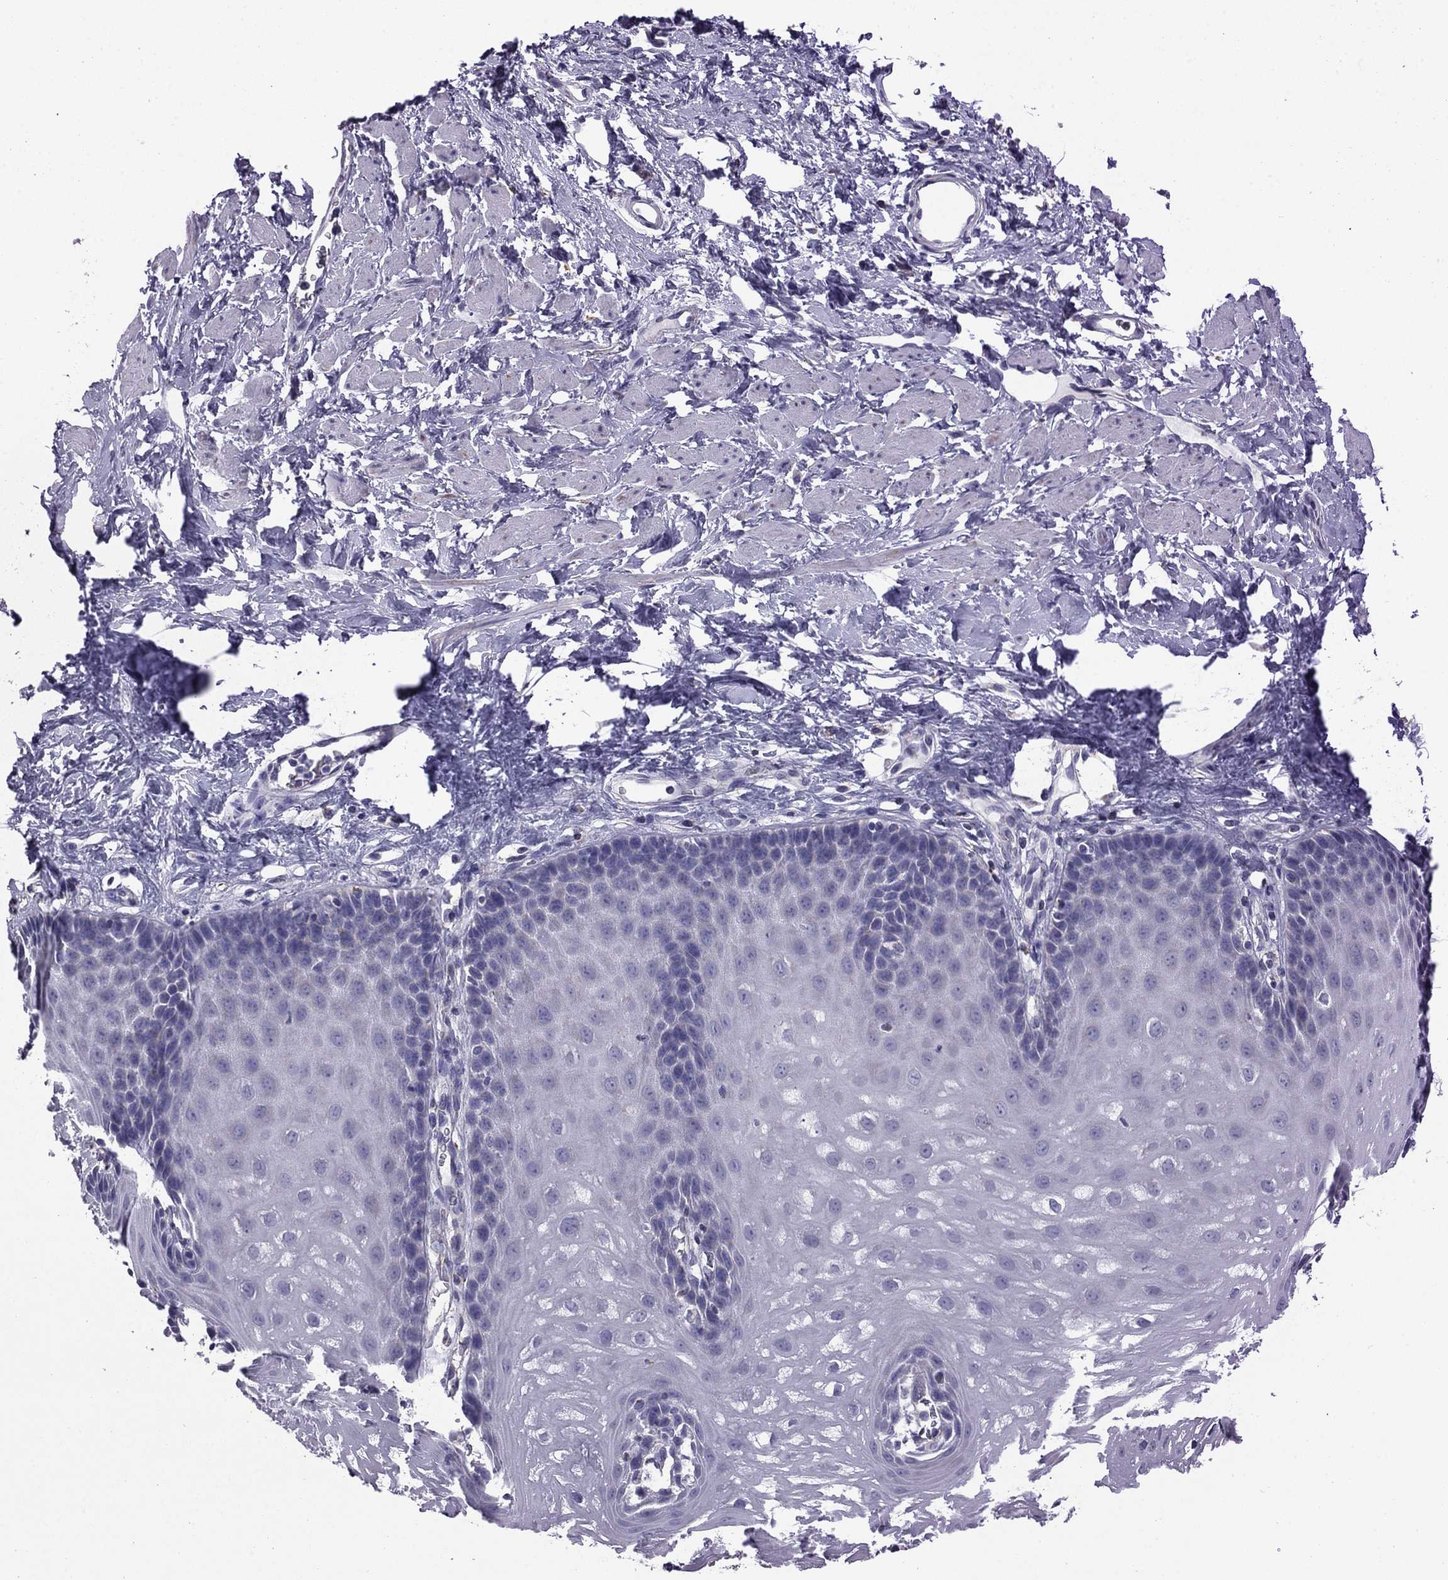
{"staining": {"intensity": "negative", "quantity": "none", "location": "none"}, "tissue": "esophagus", "cell_type": "Squamous epithelial cells", "image_type": "normal", "snomed": [{"axis": "morphology", "description": "Normal tissue, NOS"}, {"axis": "topography", "description": "Esophagus"}], "caption": "Benign esophagus was stained to show a protein in brown. There is no significant expression in squamous epithelial cells. Nuclei are stained in blue.", "gene": "ACADSB", "patient": {"sex": "male", "age": 64}}